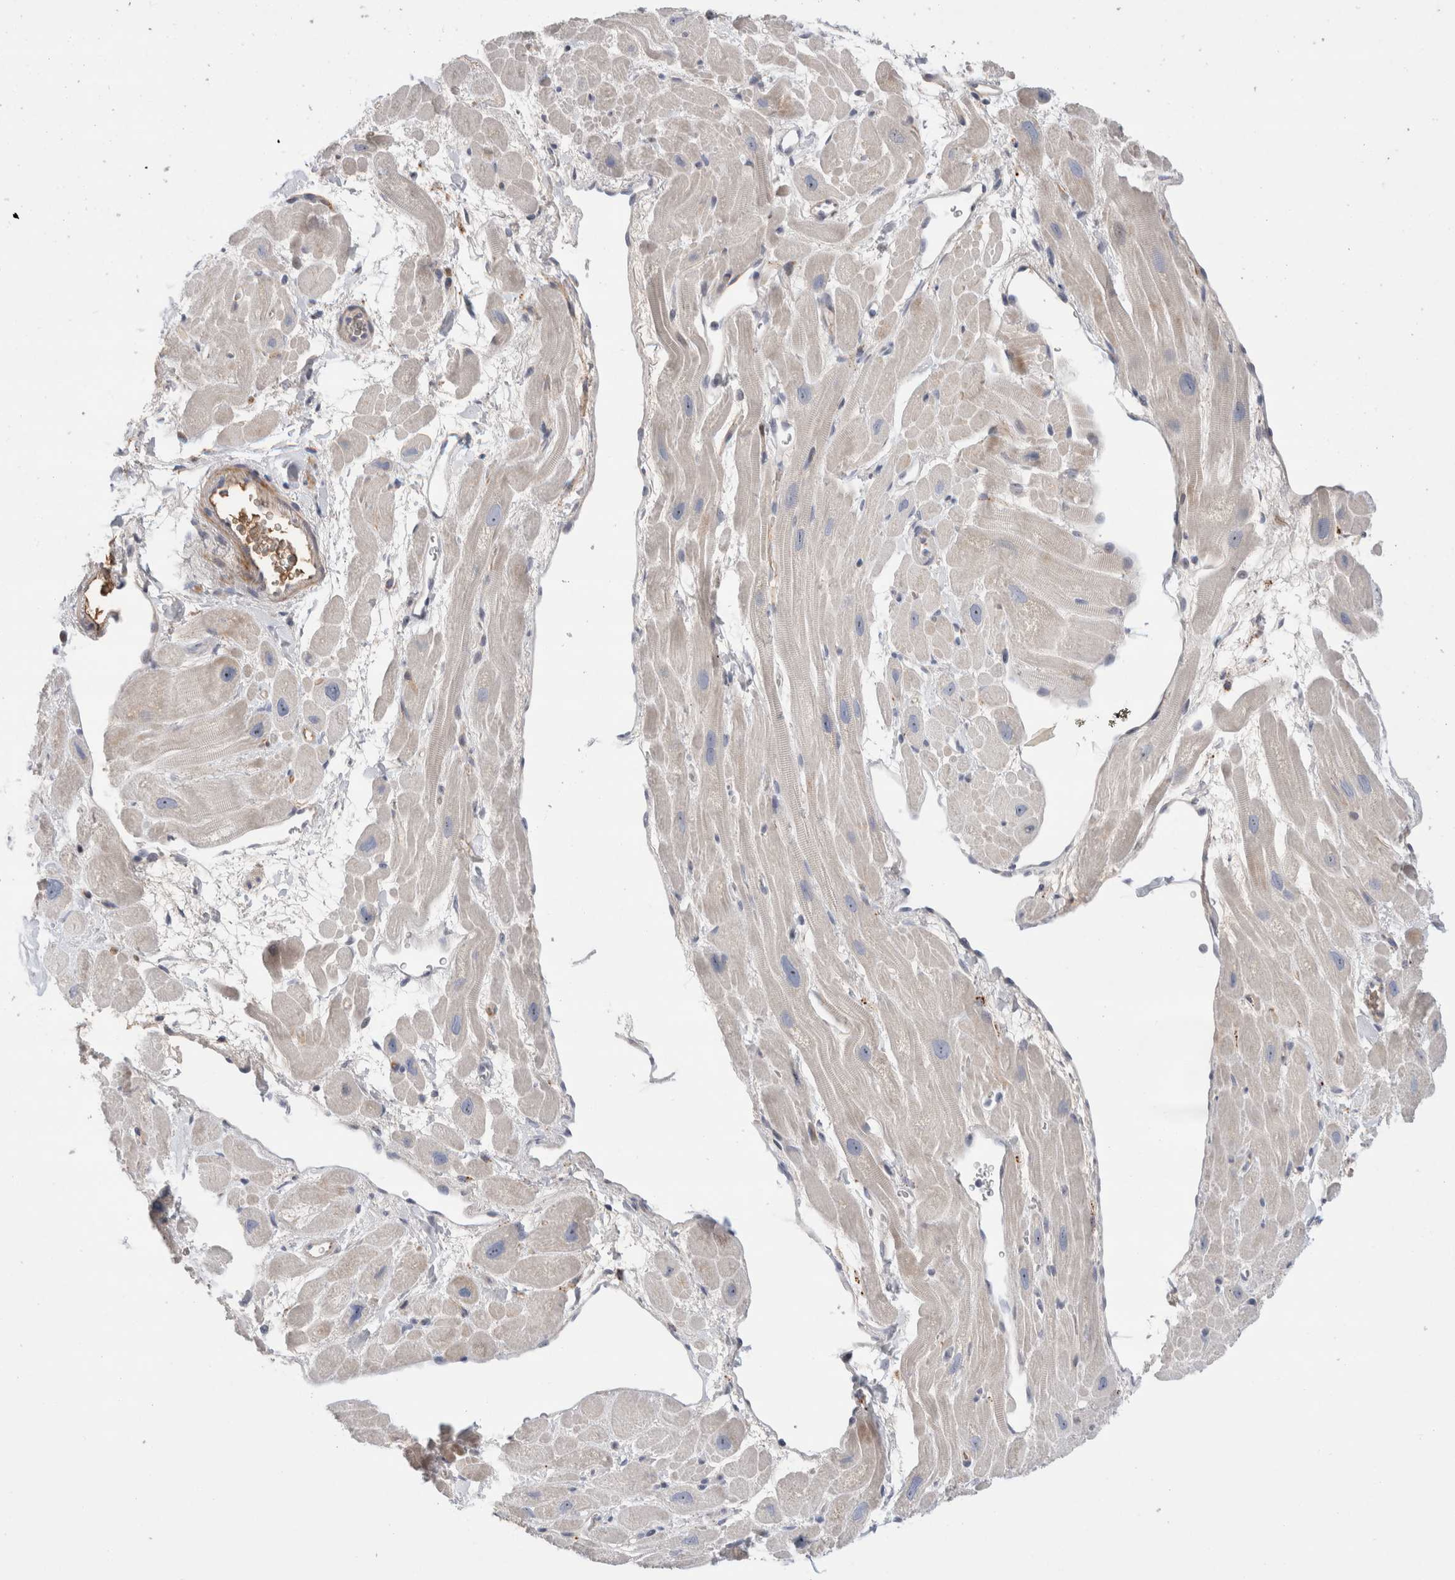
{"staining": {"intensity": "weak", "quantity": ">75%", "location": "cytoplasmic/membranous"}, "tissue": "heart muscle", "cell_type": "Cardiomyocytes", "image_type": "normal", "snomed": [{"axis": "morphology", "description": "Normal tissue, NOS"}, {"axis": "topography", "description": "Heart"}], "caption": "High-power microscopy captured an immunohistochemistry (IHC) image of unremarkable heart muscle, revealing weak cytoplasmic/membranous staining in approximately >75% of cardiomyocytes.", "gene": "ECHDC2", "patient": {"sex": "male", "age": 49}}